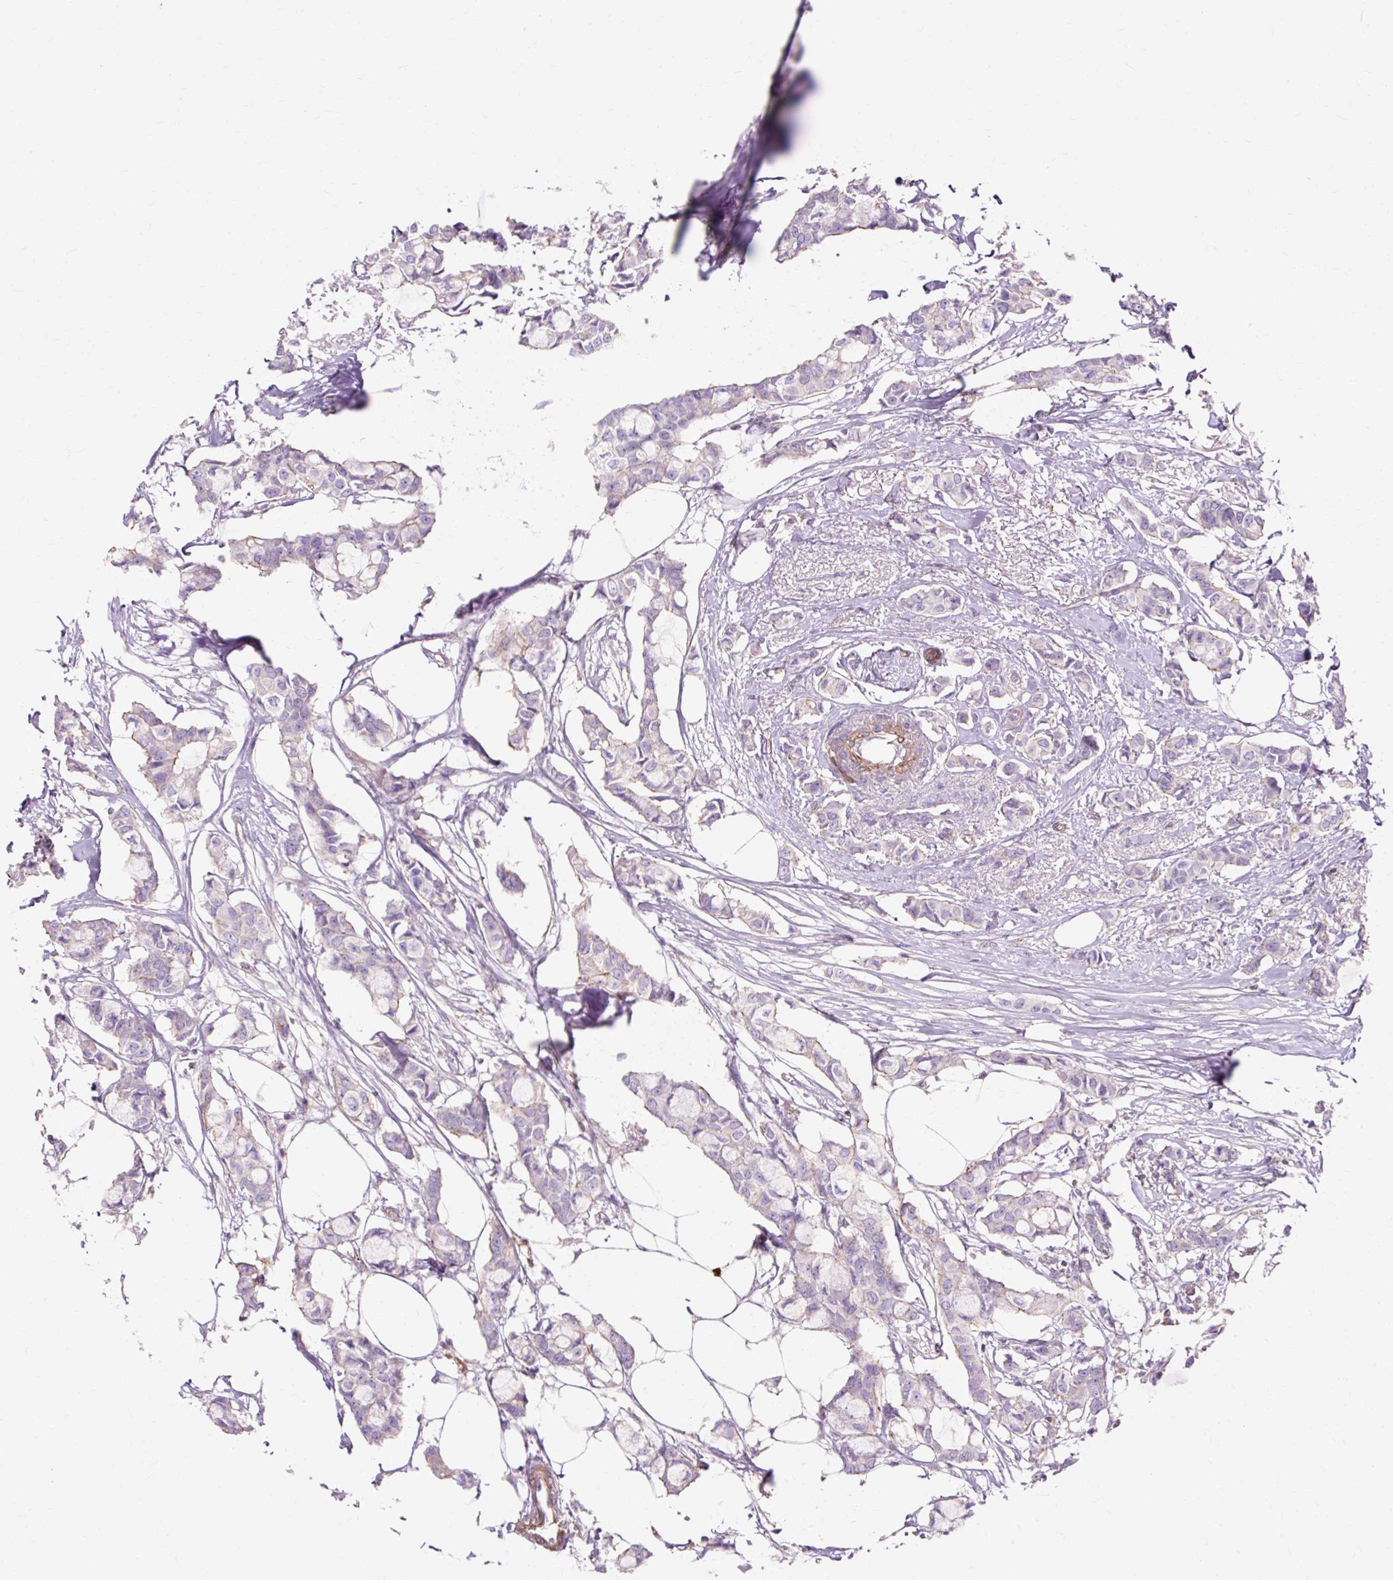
{"staining": {"intensity": "negative", "quantity": "none", "location": "none"}, "tissue": "breast cancer", "cell_type": "Tumor cells", "image_type": "cancer", "snomed": [{"axis": "morphology", "description": "Duct carcinoma"}, {"axis": "topography", "description": "Breast"}], "caption": "Breast cancer was stained to show a protein in brown. There is no significant staining in tumor cells.", "gene": "TBC1D2B", "patient": {"sex": "female", "age": 73}}